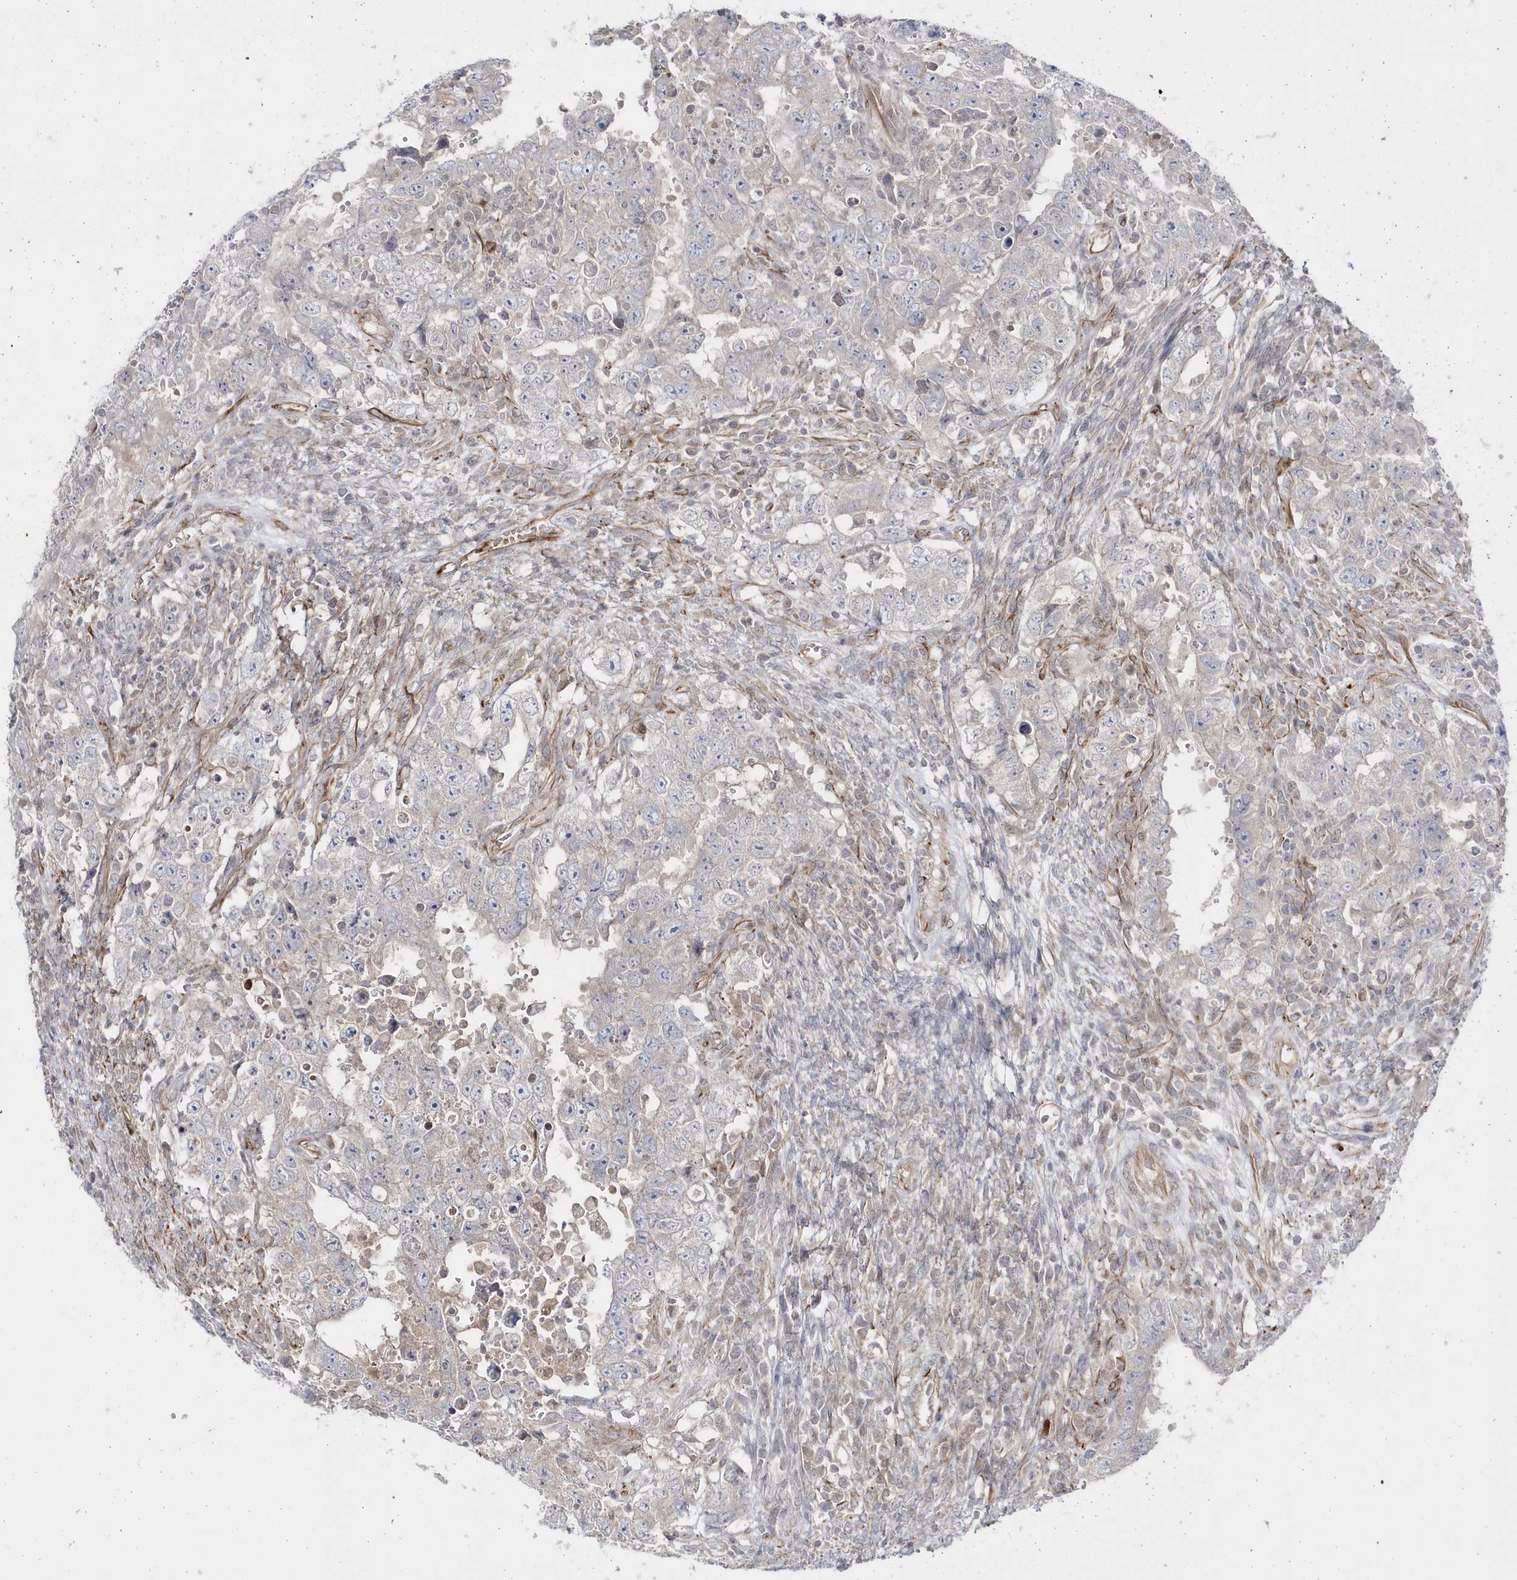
{"staining": {"intensity": "negative", "quantity": "none", "location": "none"}, "tissue": "testis cancer", "cell_type": "Tumor cells", "image_type": "cancer", "snomed": [{"axis": "morphology", "description": "Carcinoma, Embryonal, NOS"}, {"axis": "topography", "description": "Testis"}], "caption": "Immunohistochemistry (IHC) image of human testis cancer stained for a protein (brown), which demonstrates no staining in tumor cells.", "gene": "DHX57", "patient": {"sex": "male", "age": 26}}